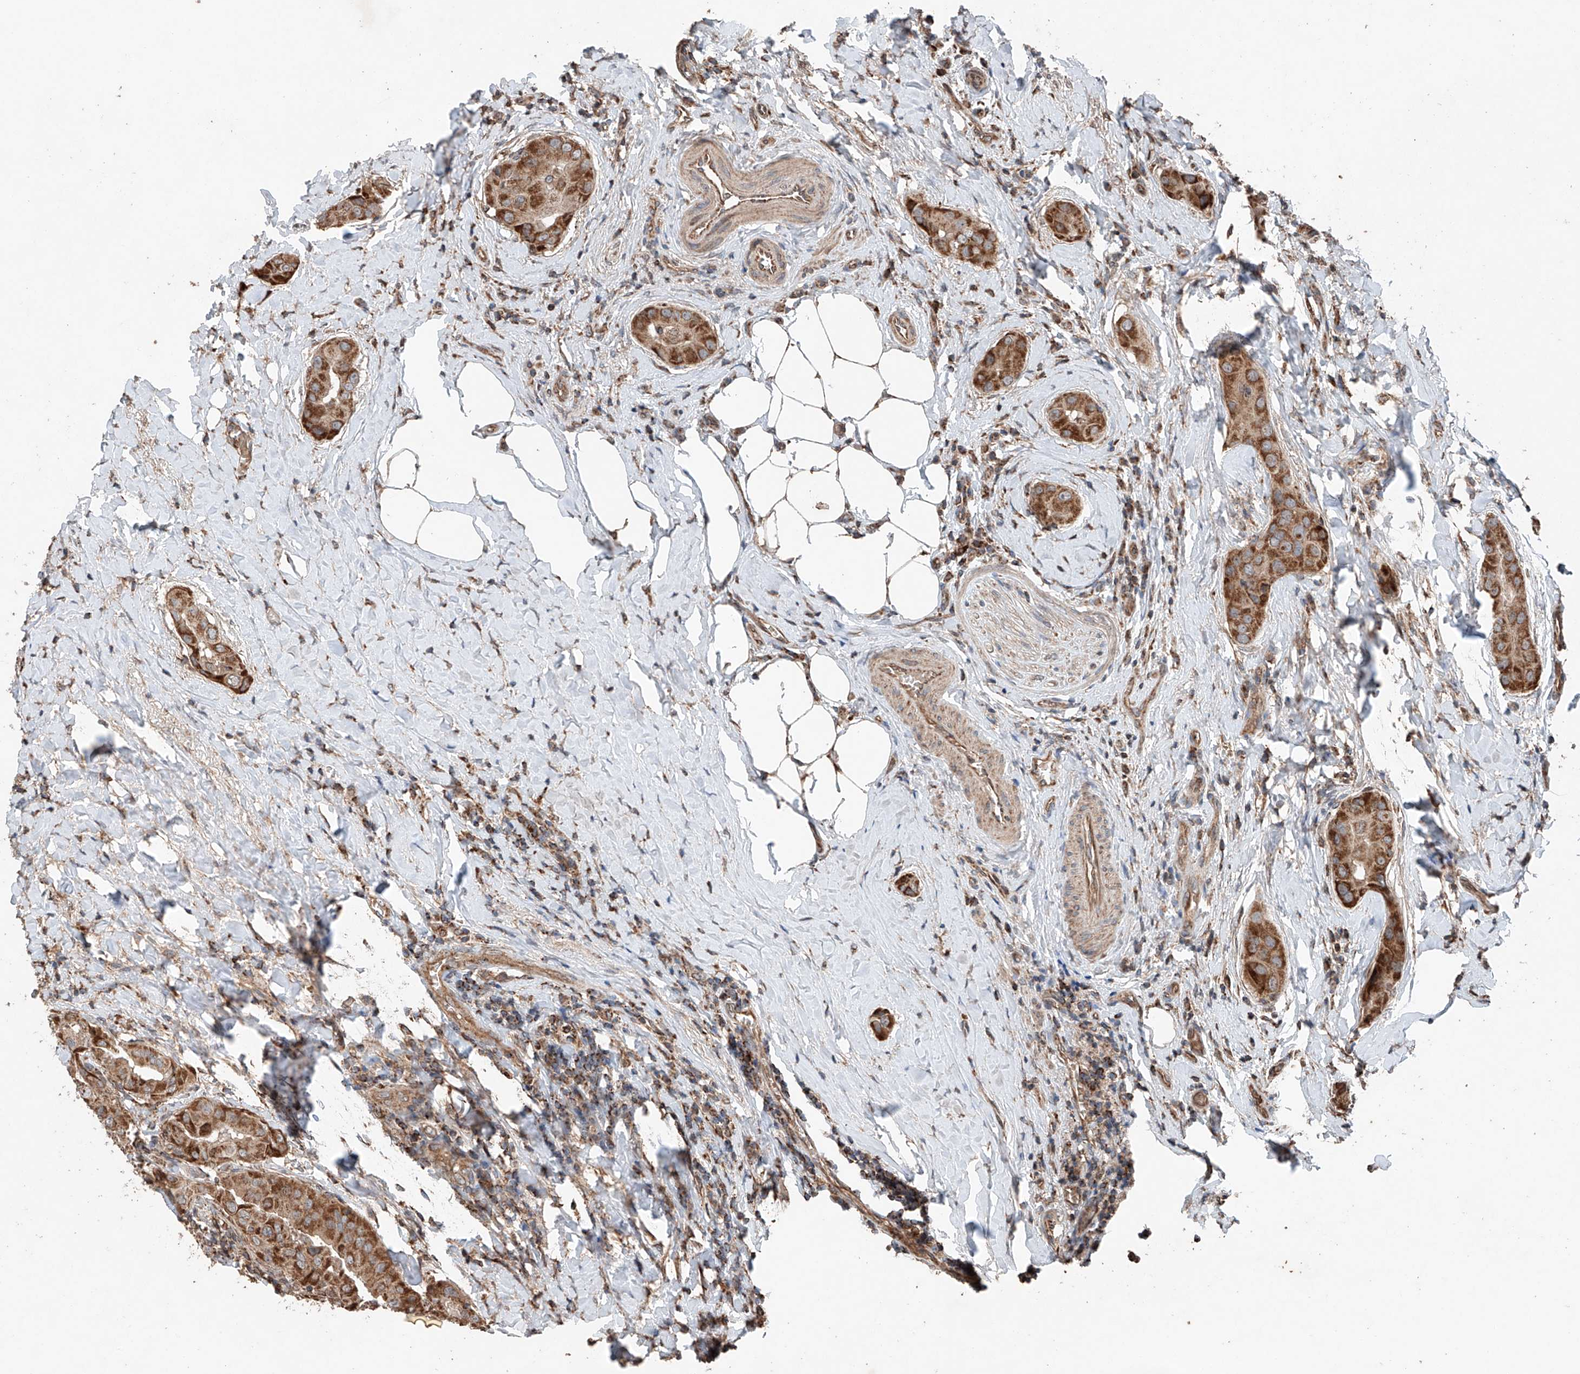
{"staining": {"intensity": "strong", "quantity": ">75%", "location": "cytoplasmic/membranous"}, "tissue": "thyroid cancer", "cell_type": "Tumor cells", "image_type": "cancer", "snomed": [{"axis": "morphology", "description": "Papillary adenocarcinoma, NOS"}, {"axis": "topography", "description": "Thyroid gland"}], "caption": "High-power microscopy captured an IHC photomicrograph of thyroid cancer (papillary adenocarcinoma), revealing strong cytoplasmic/membranous staining in about >75% of tumor cells.", "gene": "AP4B1", "patient": {"sex": "male", "age": 33}}